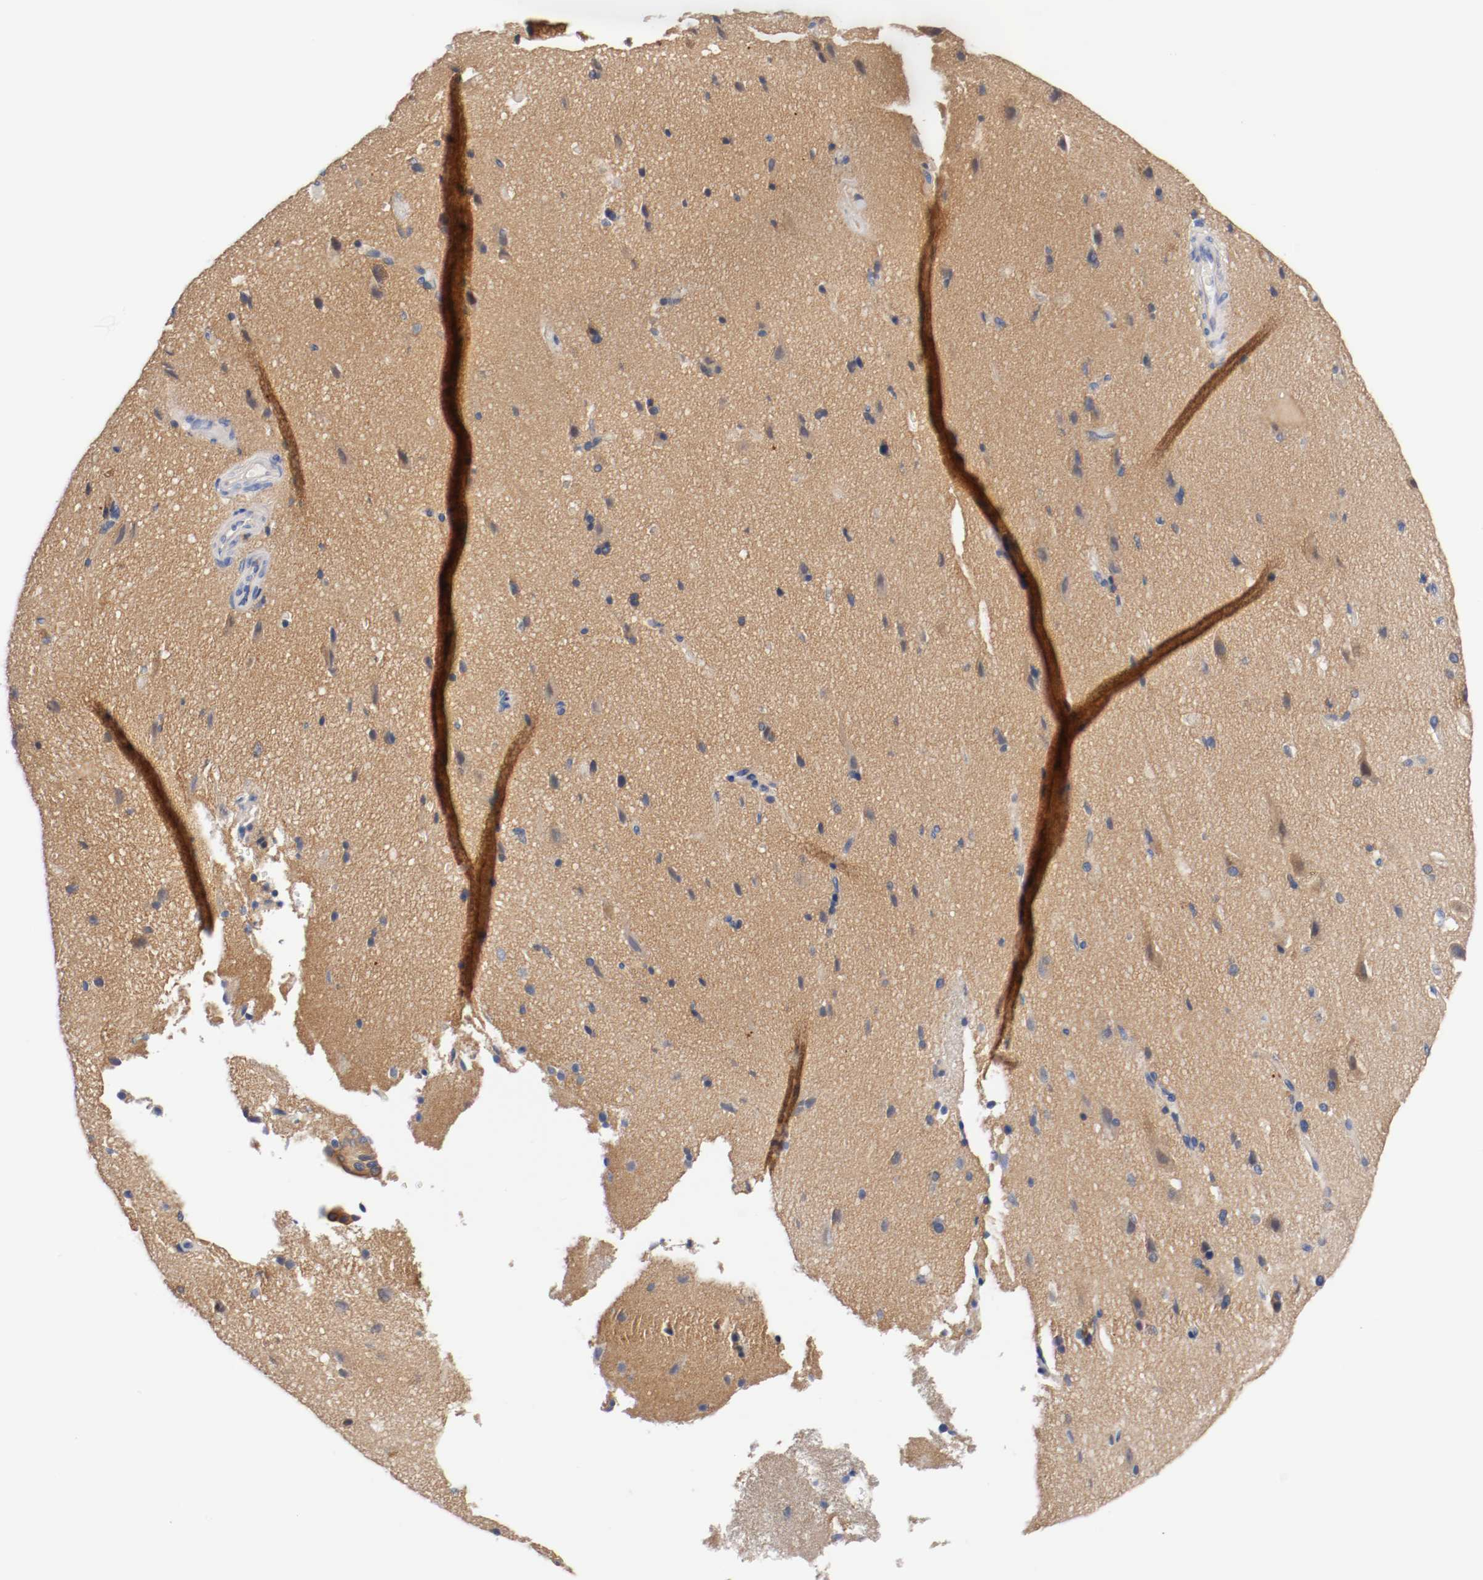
{"staining": {"intensity": "negative", "quantity": "none", "location": "none"}, "tissue": "cerebral cortex", "cell_type": "Endothelial cells", "image_type": "normal", "snomed": [{"axis": "morphology", "description": "Normal tissue, NOS"}, {"axis": "topography", "description": "Cerebral cortex"}], "caption": "Benign cerebral cortex was stained to show a protein in brown. There is no significant positivity in endothelial cells. (DAB (3,3'-diaminobenzidine) IHC visualized using brightfield microscopy, high magnification).", "gene": "HGS", "patient": {"sex": "male", "age": 62}}